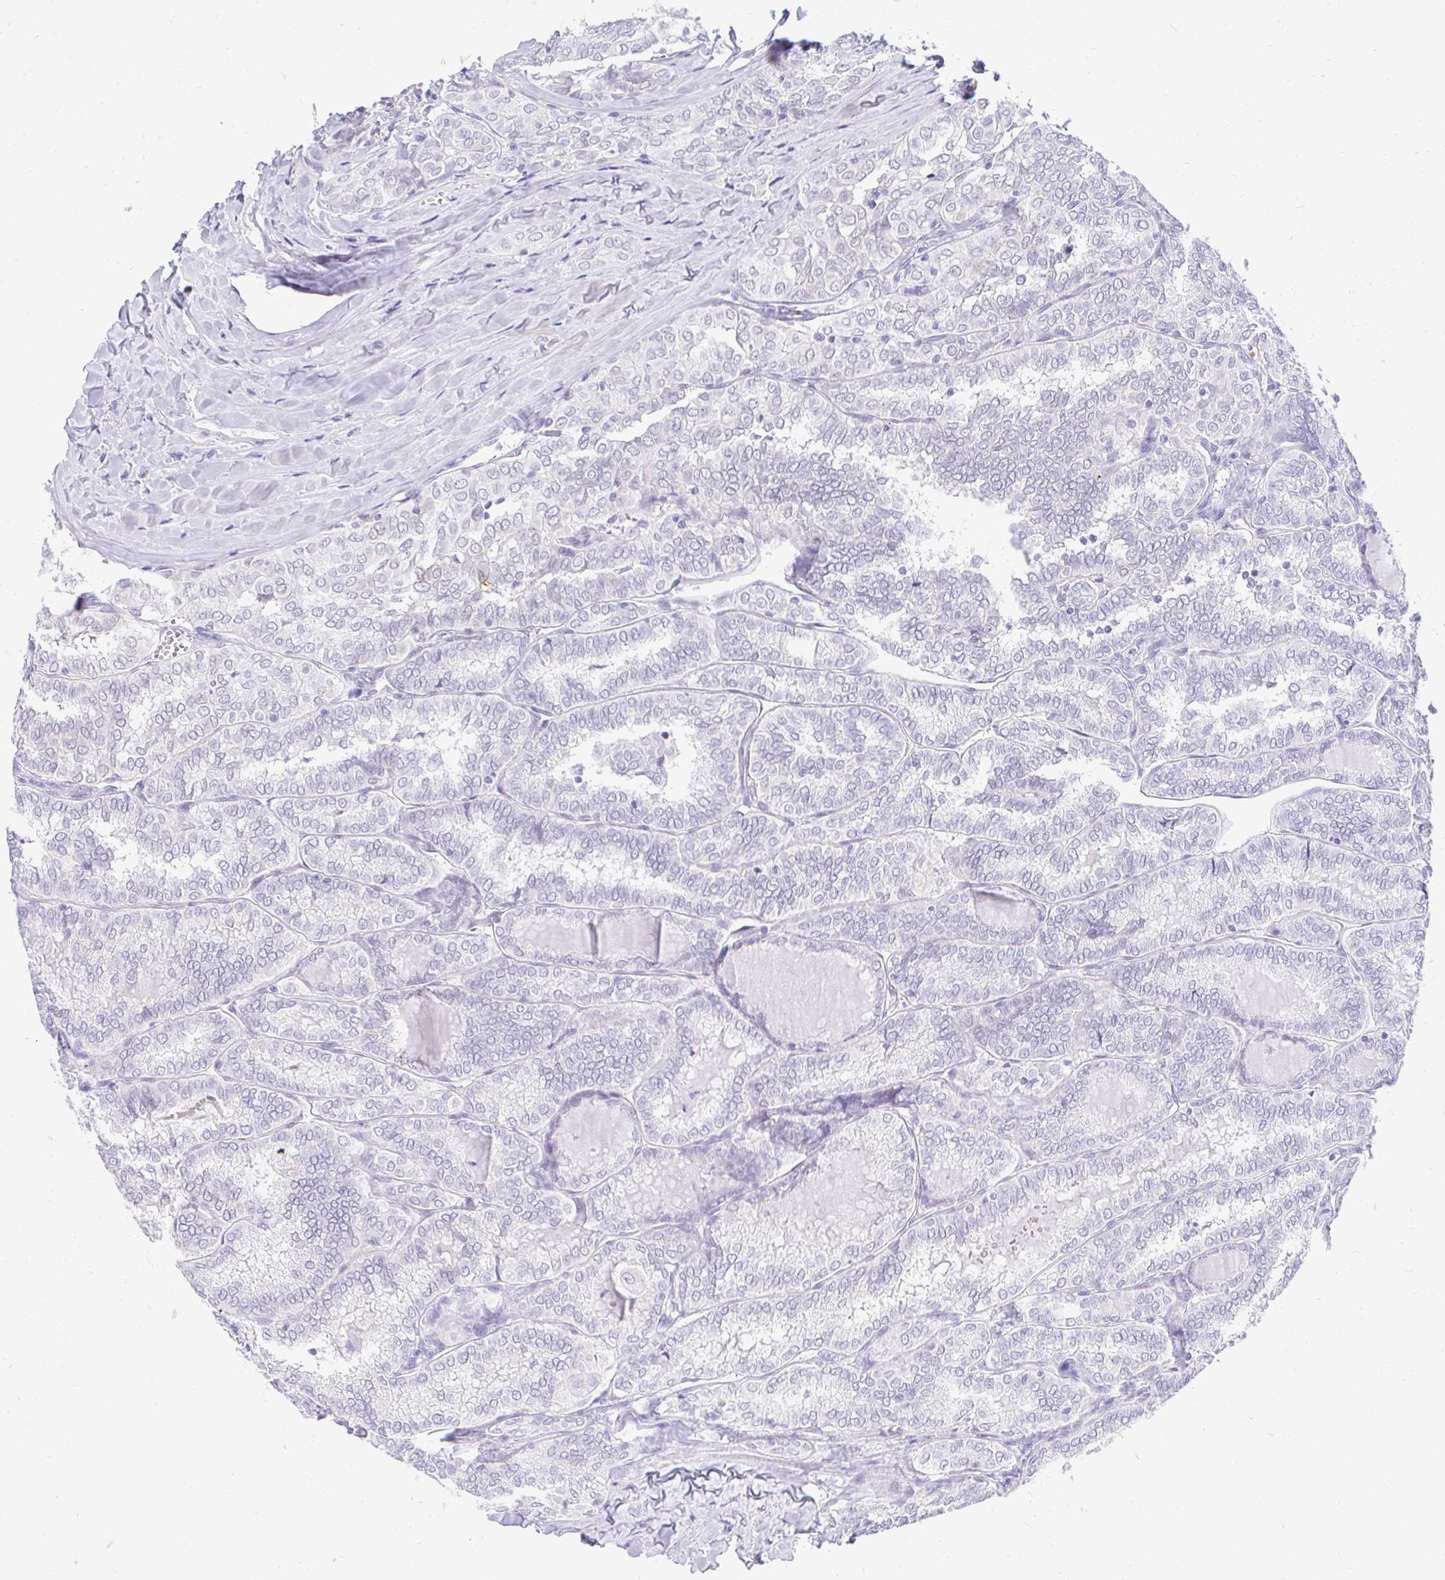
{"staining": {"intensity": "negative", "quantity": "none", "location": "none"}, "tissue": "thyroid cancer", "cell_type": "Tumor cells", "image_type": "cancer", "snomed": [{"axis": "morphology", "description": "Papillary adenocarcinoma, NOS"}, {"axis": "topography", "description": "Thyroid gland"}], "caption": "Image shows no protein expression in tumor cells of papillary adenocarcinoma (thyroid) tissue.", "gene": "FATE1", "patient": {"sex": "female", "age": 30}}